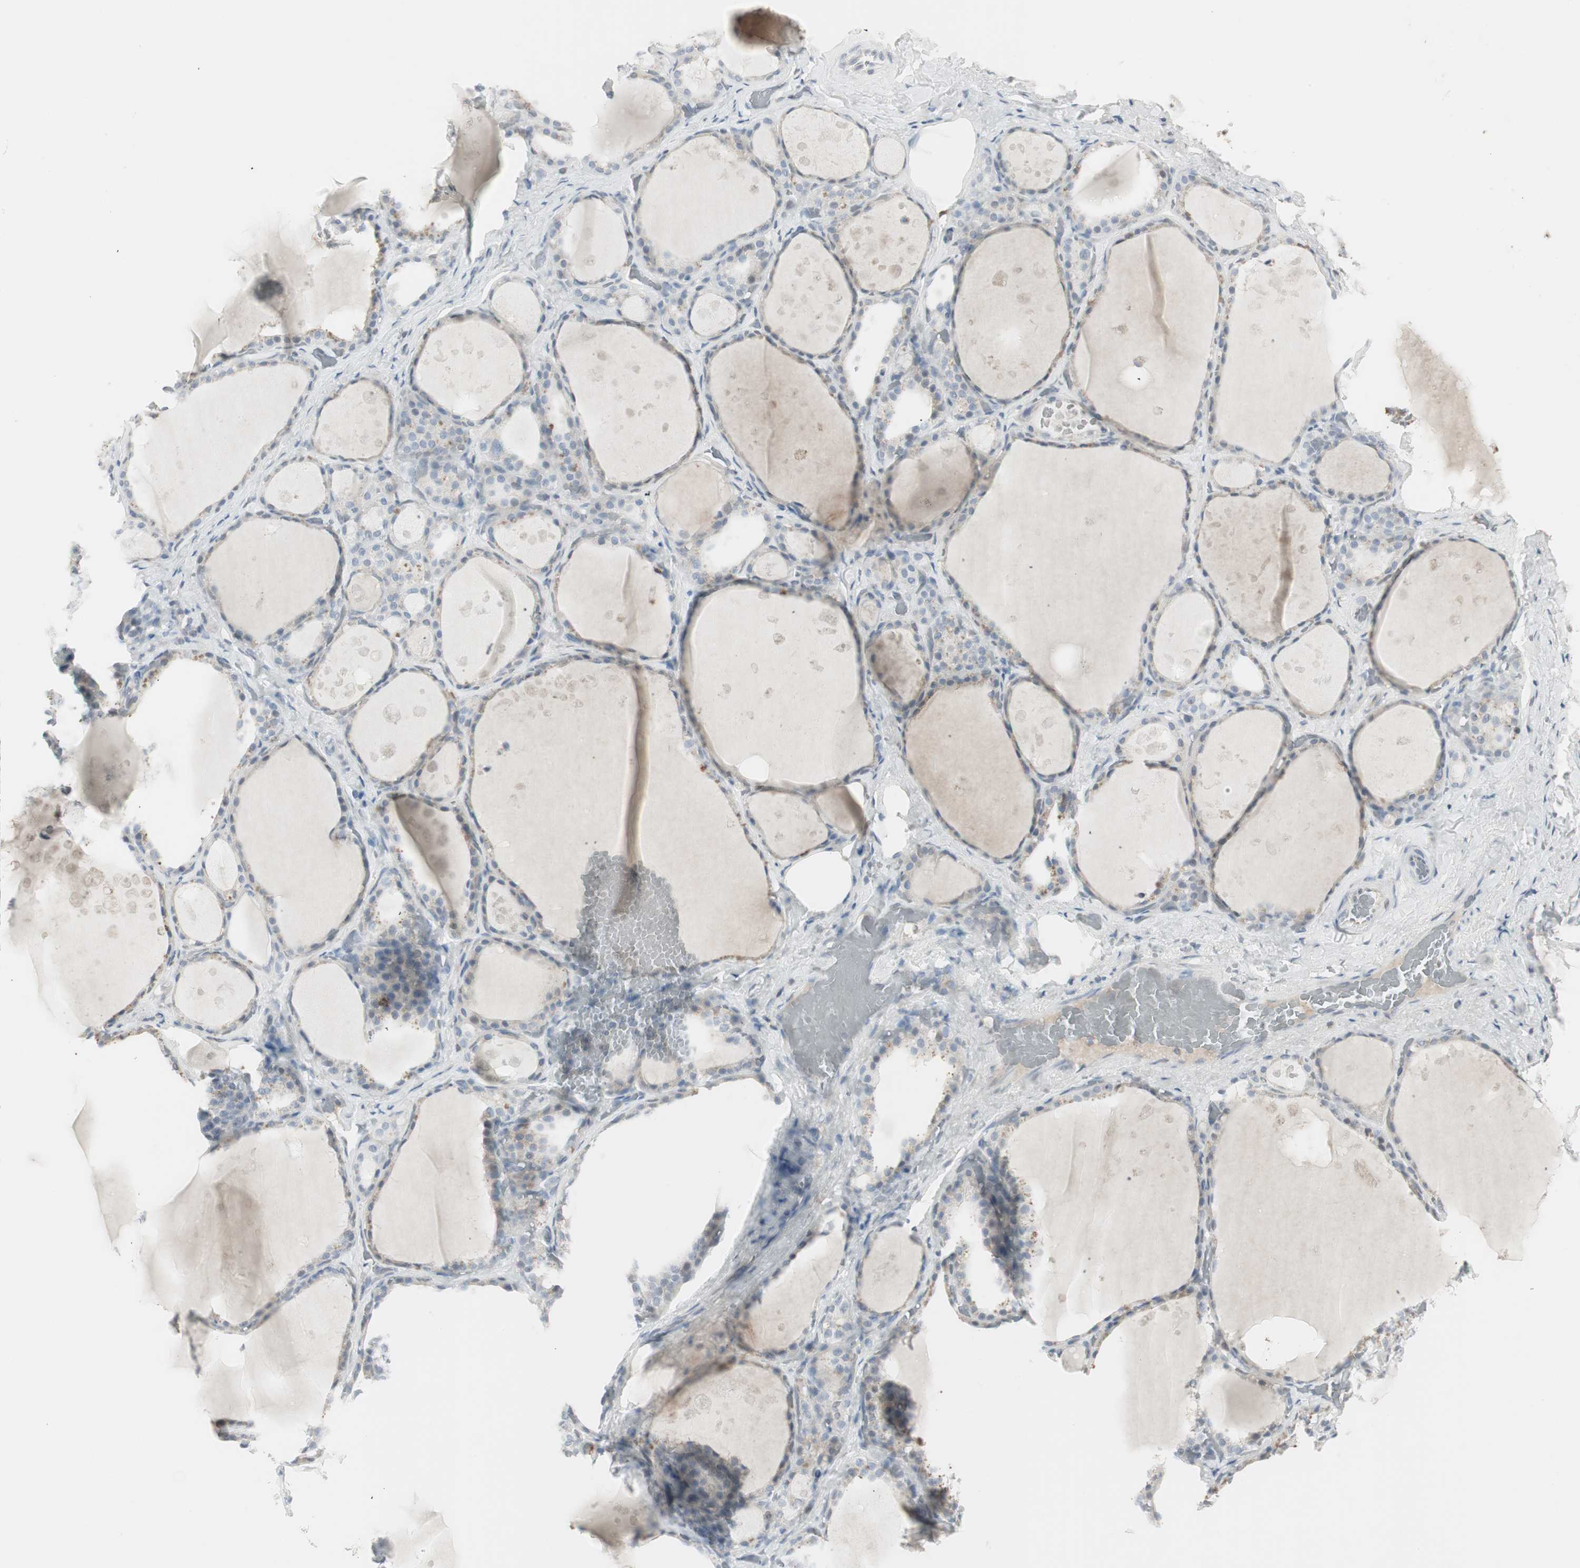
{"staining": {"intensity": "negative", "quantity": "none", "location": "none"}, "tissue": "thyroid gland", "cell_type": "Glandular cells", "image_type": "normal", "snomed": [{"axis": "morphology", "description": "Normal tissue, NOS"}, {"axis": "topography", "description": "Thyroid gland"}], "caption": "An IHC histopathology image of benign thyroid gland is shown. There is no staining in glandular cells of thyroid gland.", "gene": "MAP4K4", "patient": {"sex": "male", "age": 61}}